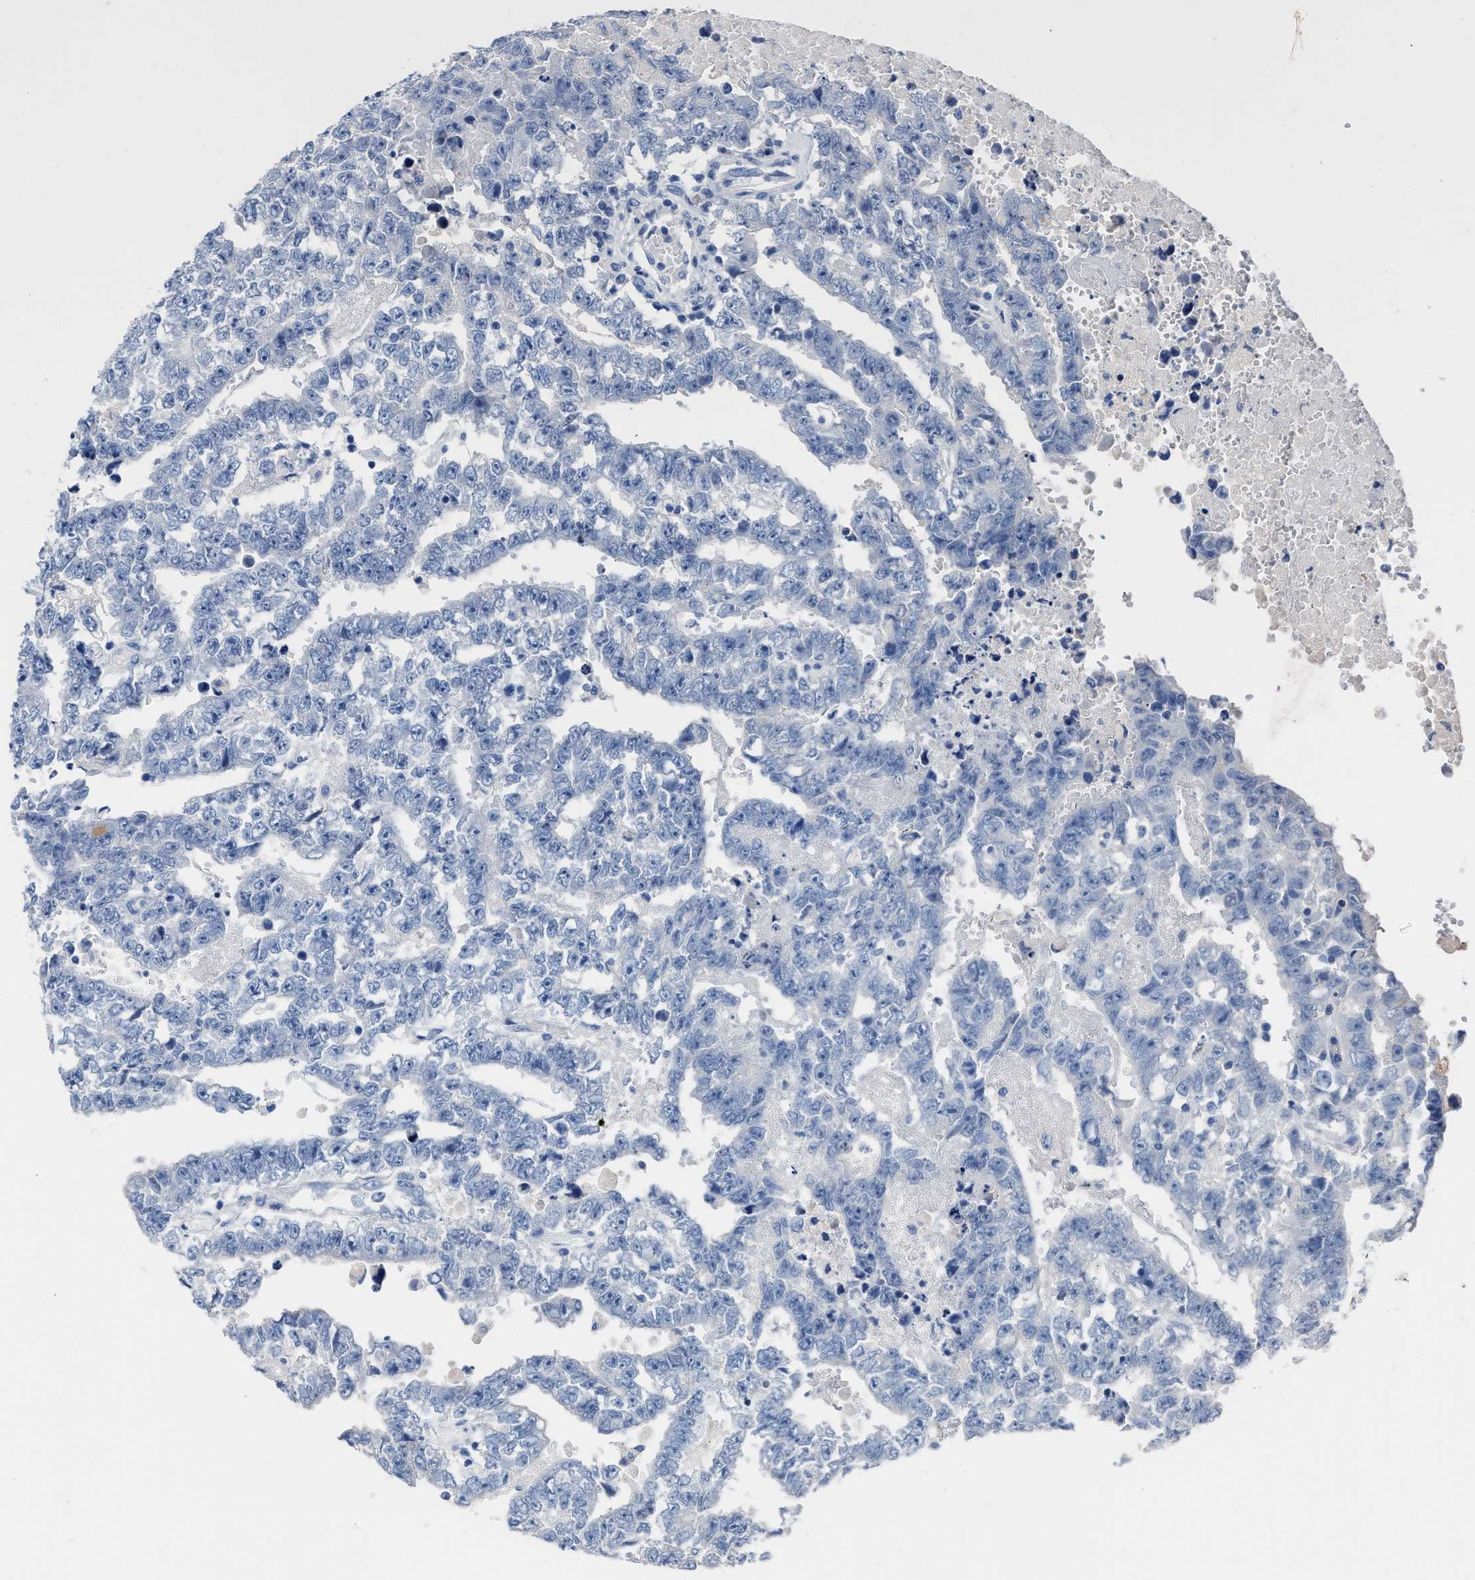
{"staining": {"intensity": "negative", "quantity": "none", "location": "none"}, "tissue": "testis cancer", "cell_type": "Tumor cells", "image_type": "cancer", "snomed": [{"axis": "morphology", "description": "Carcinoma, Embryonal, NOS"}, {"axis": "topography", "description": "Testis"}], "caption": "The immunohistochemistry (IHC) image has no significant positivity in tumor cells of testis cancer (embryonal carcinoma) tissue.", "gene": "CEACAM5", "patient": {"sex": "male", "age": 25}}